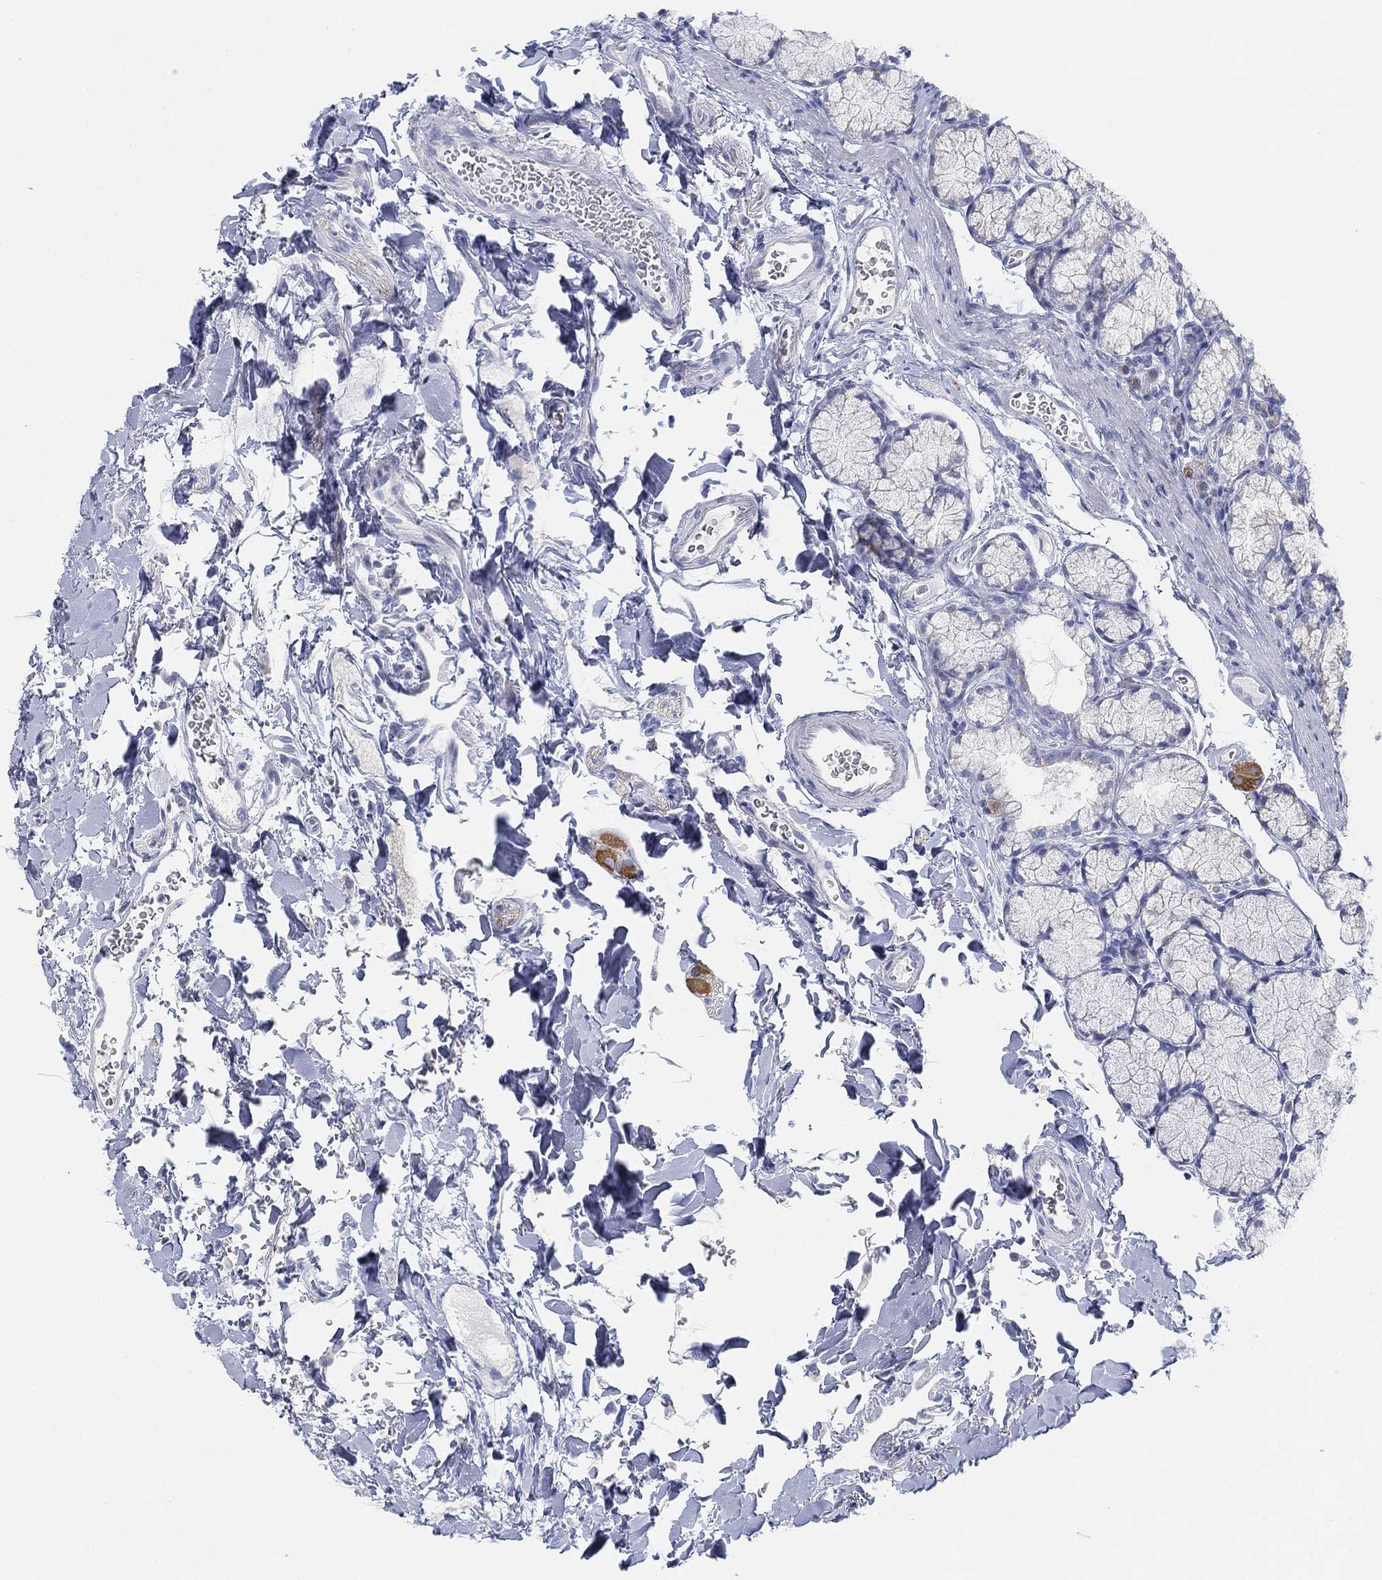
{"staining": {"intensity": "negative", "quantity": "none", "location": "none"}, "tissue": "duodenum", "cell_type": "Glandular cells", "image_type": "normal", "snomed": [{"axis": "morphology", "description": "Normal tissue, NOS"}, {"axis": "topography", "description": "Duodenum"}], "caption": "Image shows no significant protein positivity in glandular cells of unremarkable duodenum.", "gene": "GCNA", "patient": {"sex": "female", "age": 67}}